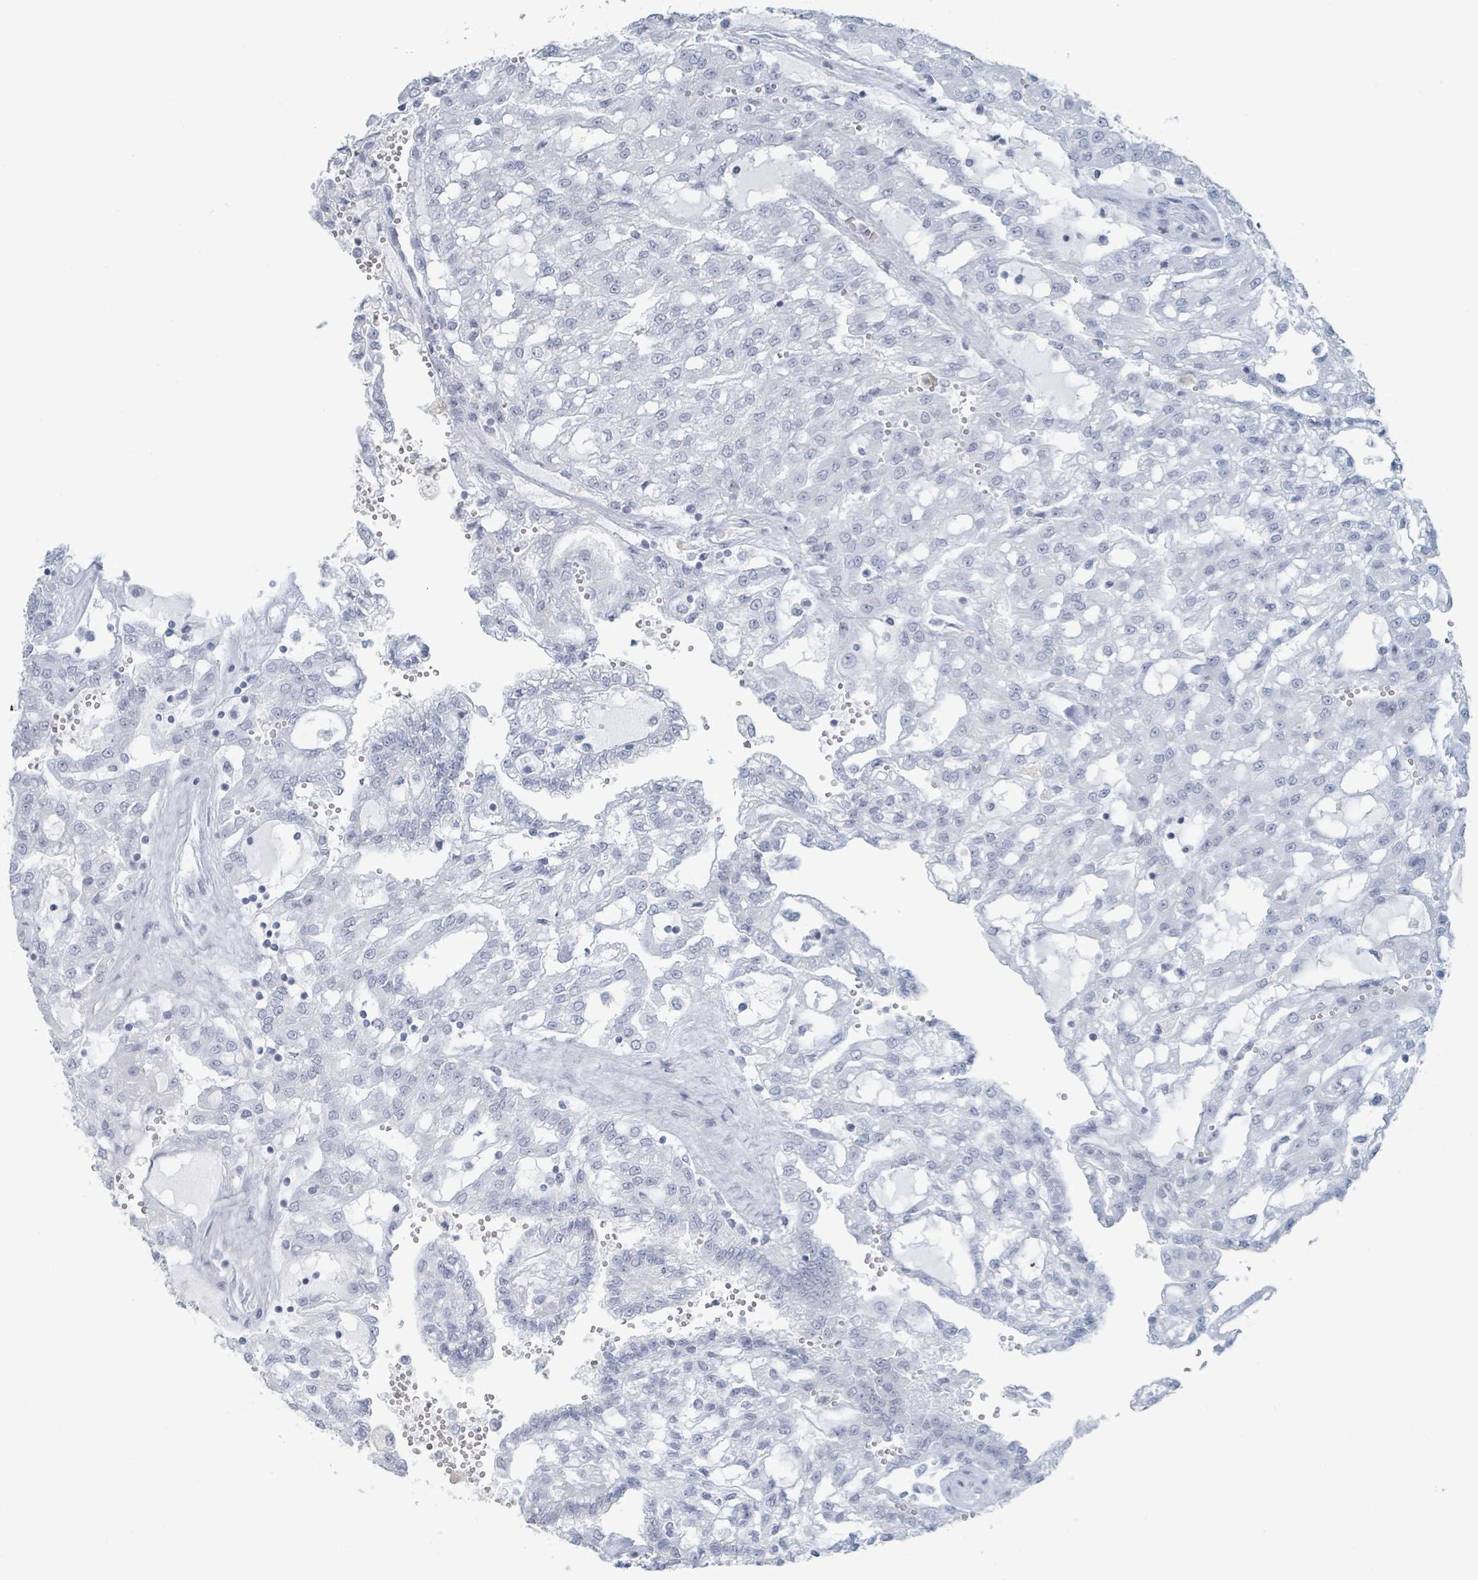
{"staining": {"intensity": "negative", "quantity": "none", "location": "none"}, "tissue": "renal cancer", "cell_type": "Tumor cells", "image_type": "cancer", "snomed": [{"axis": "morphology", "description": "Adenocarcinoma, NOS"}, {"axis": "topography", "description": "Kidney"}], "caption": "Protein analysis of renal adenocarcinoma reveals no significant positivity in tumor cells.", "gene": "GPR15LG", "patient": {"sex": "male", "age": 63}}